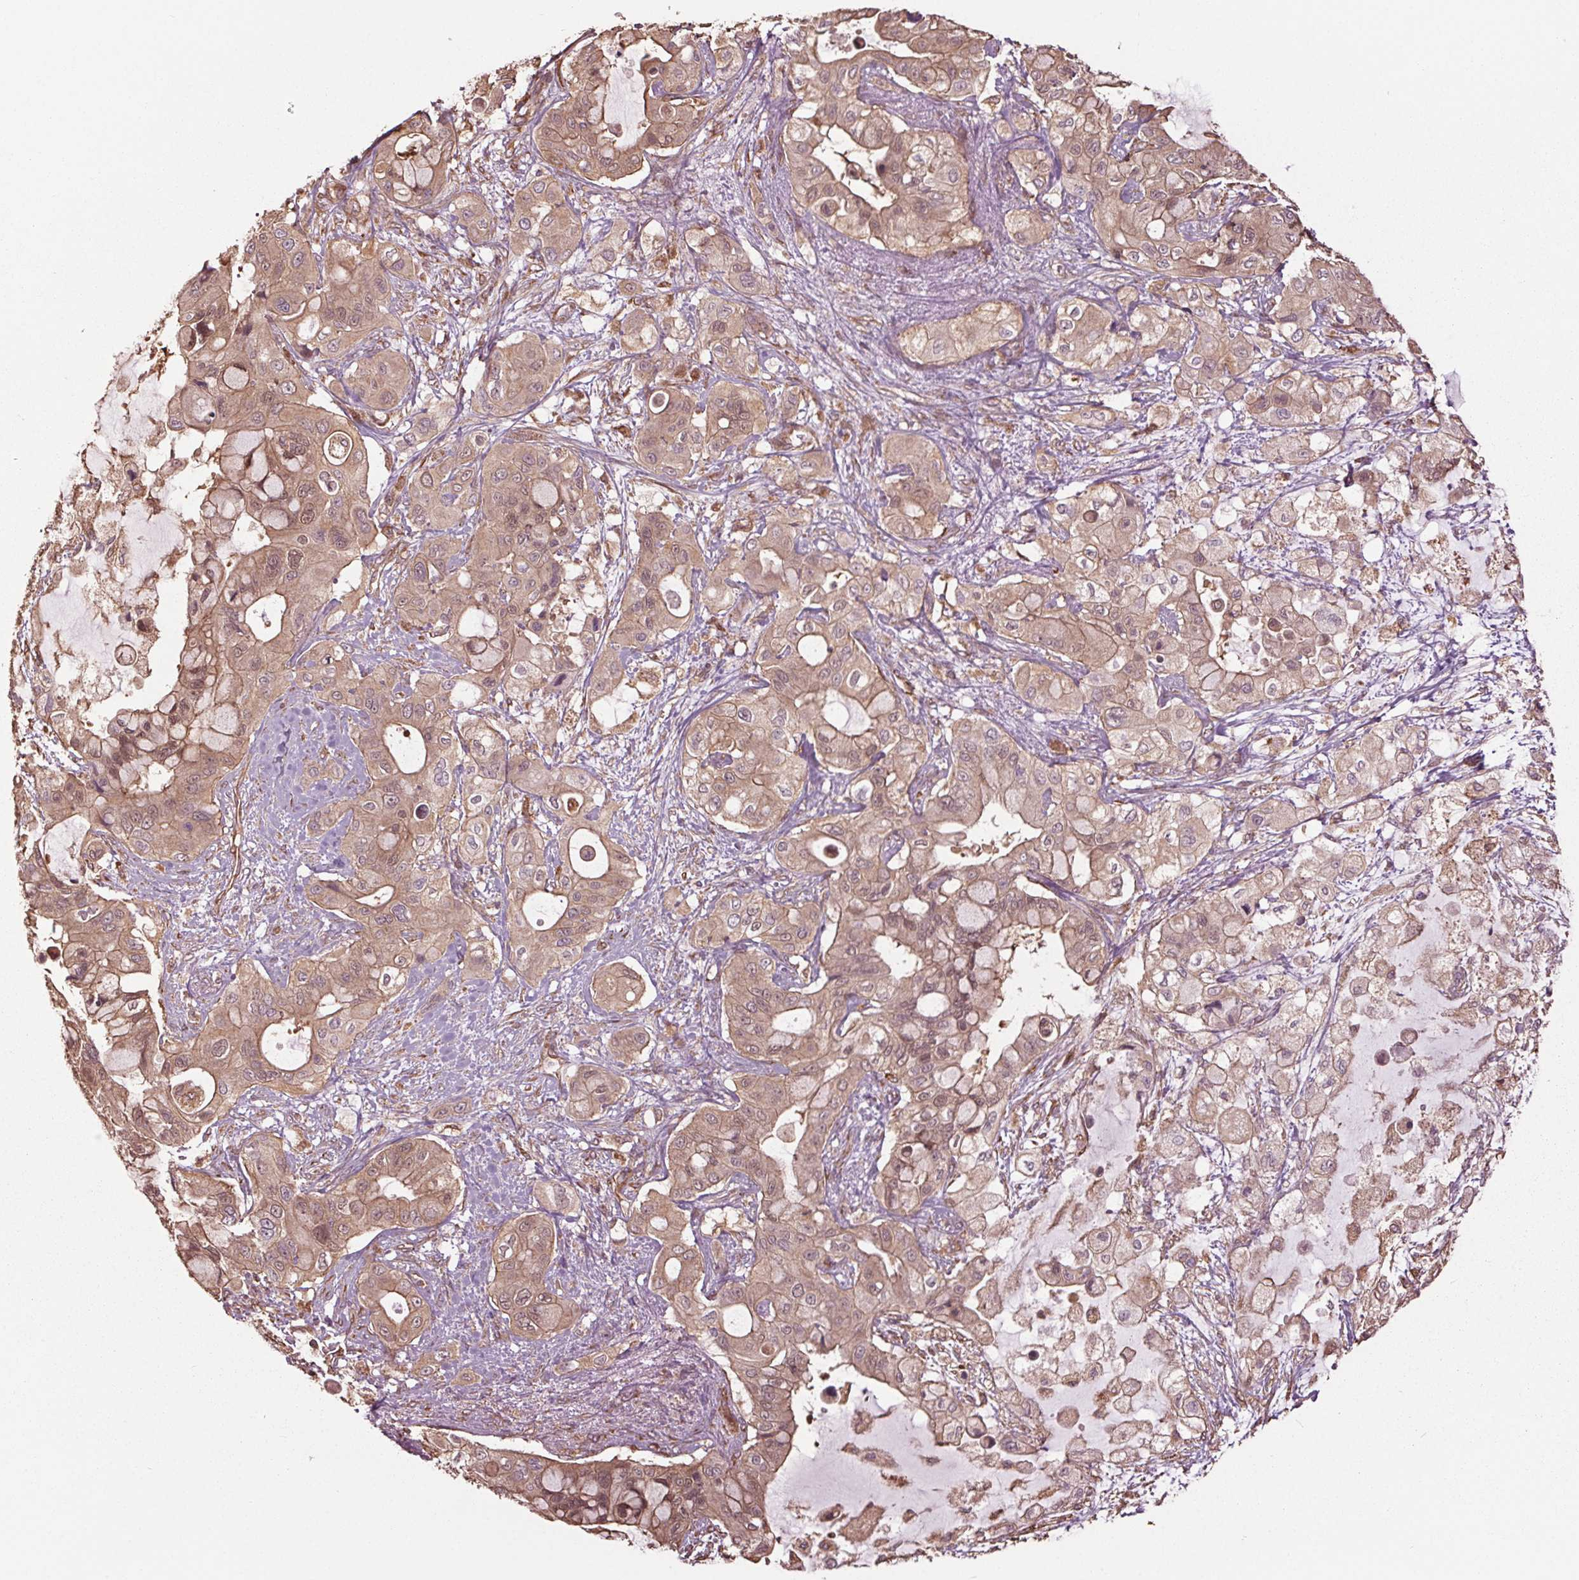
{"staining": {"intensity": "moderate", "quantity": ">75%", "location": "cytoplasmic/membranous"}, "tissue": "pancreatic cancer", "cell_type": "Tumor cells", "image_type": "cancer", "snomed": [{"axis": "morphology", "description": "Adenocarcinoma, NOS"}, {"axis": "topography", "description": "Pancreas"}], "caption": "Human adenocarcinoma (pancreatic) stained with a protein marker shows moderate staining in tumor cells.", "gene": "RNPEP", "patient": {"sex": "male", "age": 71}}